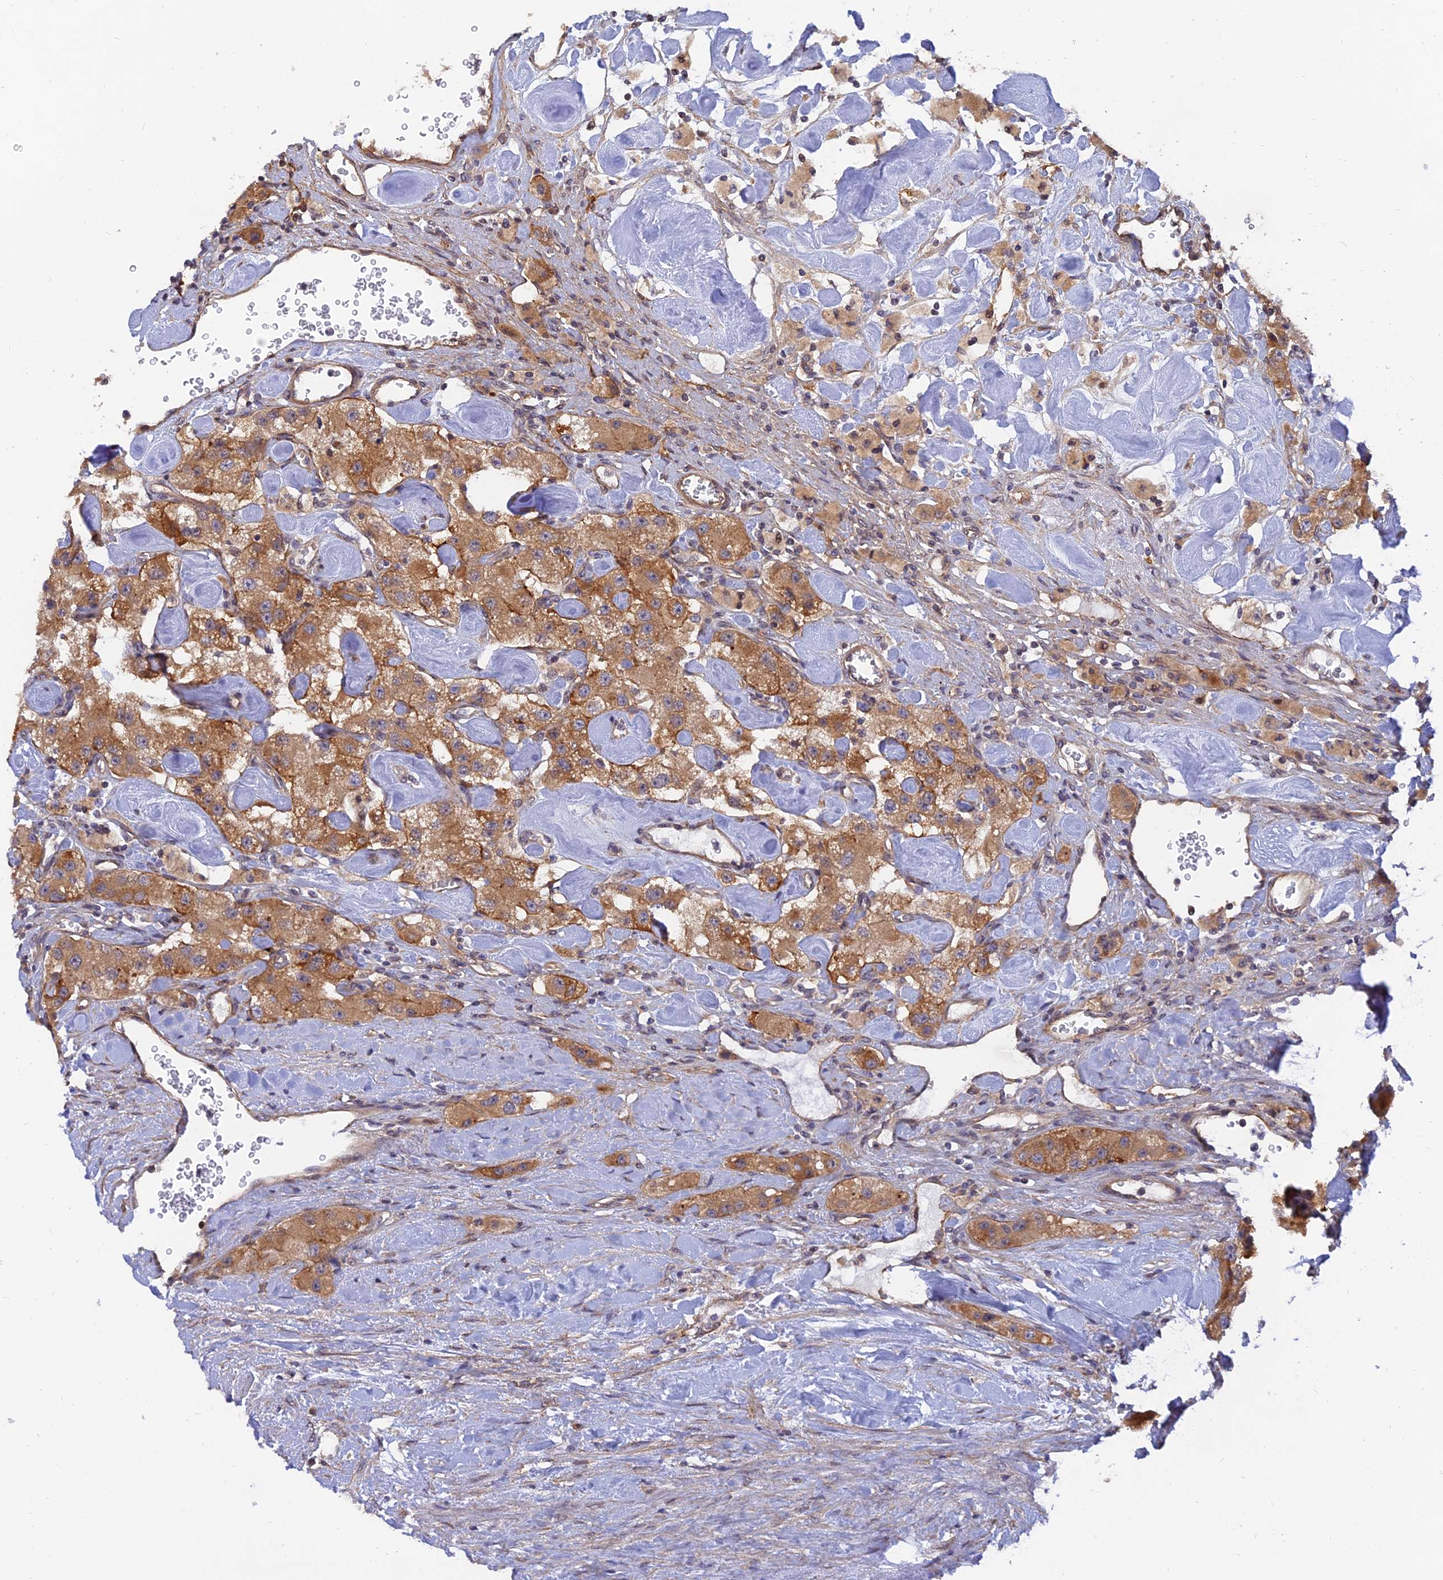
{"staining": {"intensity": "moderate", "quantity": ">75%", "location": "cytoplasmic/membranous"}, "tissue": "carcinoid", "cell_type": "Tumor cells", "image_type": "cancer", "snomed": [{"axis": "morphology", "description": "Carcinoid, malignant, NOS"}, {"axis": "topography", "description": "Pancreas"}], "caption": "Protein analysis of carcinoid (malignant) tissue shows moderate cytoplasmic/membranous staining in about >75% of tumor cells.", "gene": "WDR41", "patient": {"sex": "male", "age": 41}}